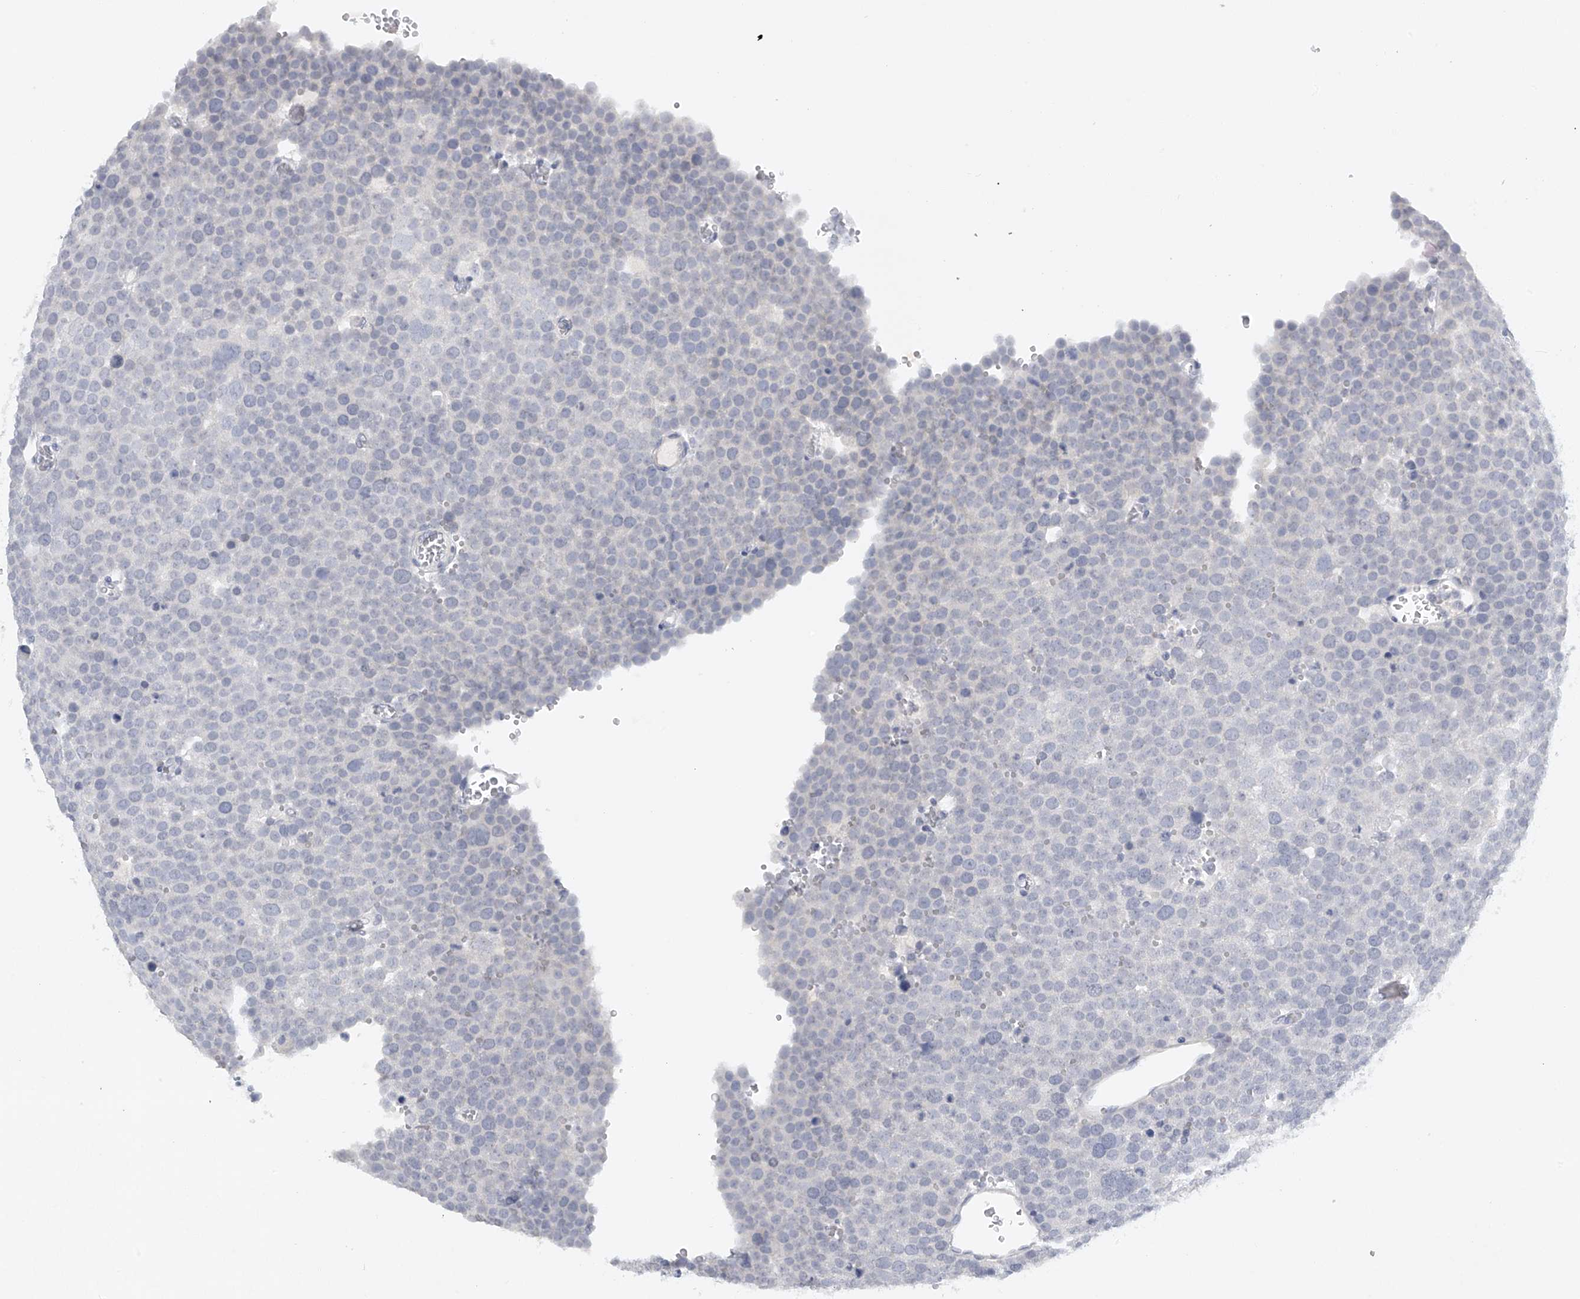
{"staining": {"intensity": "negative", "quantity": "none", "location": "none"}, "tissue": "testis cancer", "cell_type": "Tumor cells", "image_type": "cancer", "snomed": [{"axis": "morphology", "description": "Seminoma, NOS"}, {"axis": "topography", "description": "Testis"}], "caption": "A micrograph of testis cancer stained for a protein displays no brown staining in tumor cells. (Immunohistochemistry, brightfield microscopy, high magnification).", "gene": "FAT2", "patient": {"sex": "male", "age": 71}}